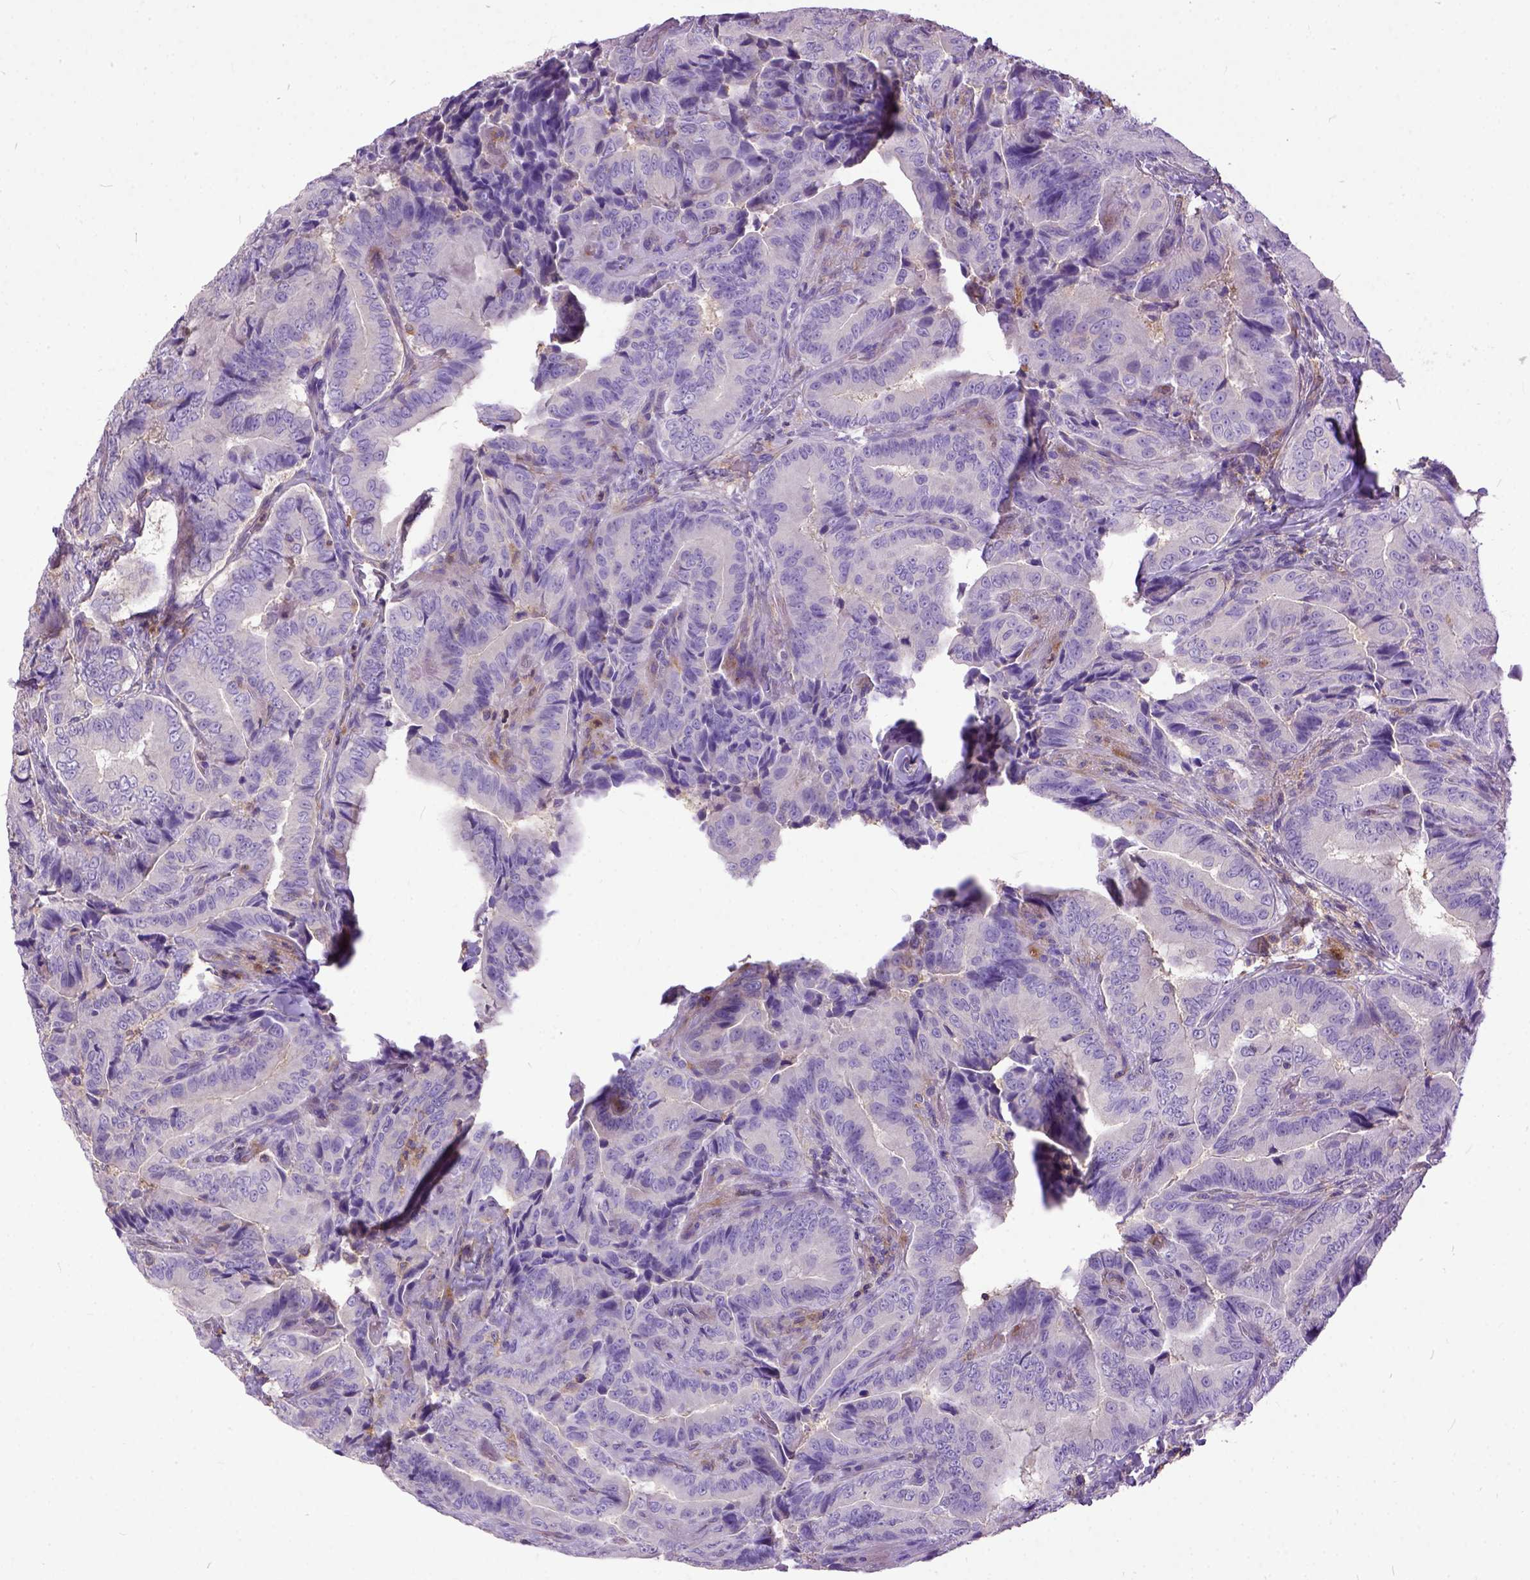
{"staining": {"intensity": "negative", "quantity": "none", "location": "none"}, "tissue": "thyroid cancer", "cell_type": "Tumor cells", "image_type": "cancer", "snomed": [{"axis": "morphology", "description": "Papillary adenocarcinoma, NOS"}, {"axis": "topography", "description": "Thyroid gland"}], "caption": "Immunohistochemistry (IHC) of human thyroid papillary adenocarcinoma reveals no staining in tumor cells.", "gene": "NAMPT", "patient": {"sex": "male", "age": 61}}